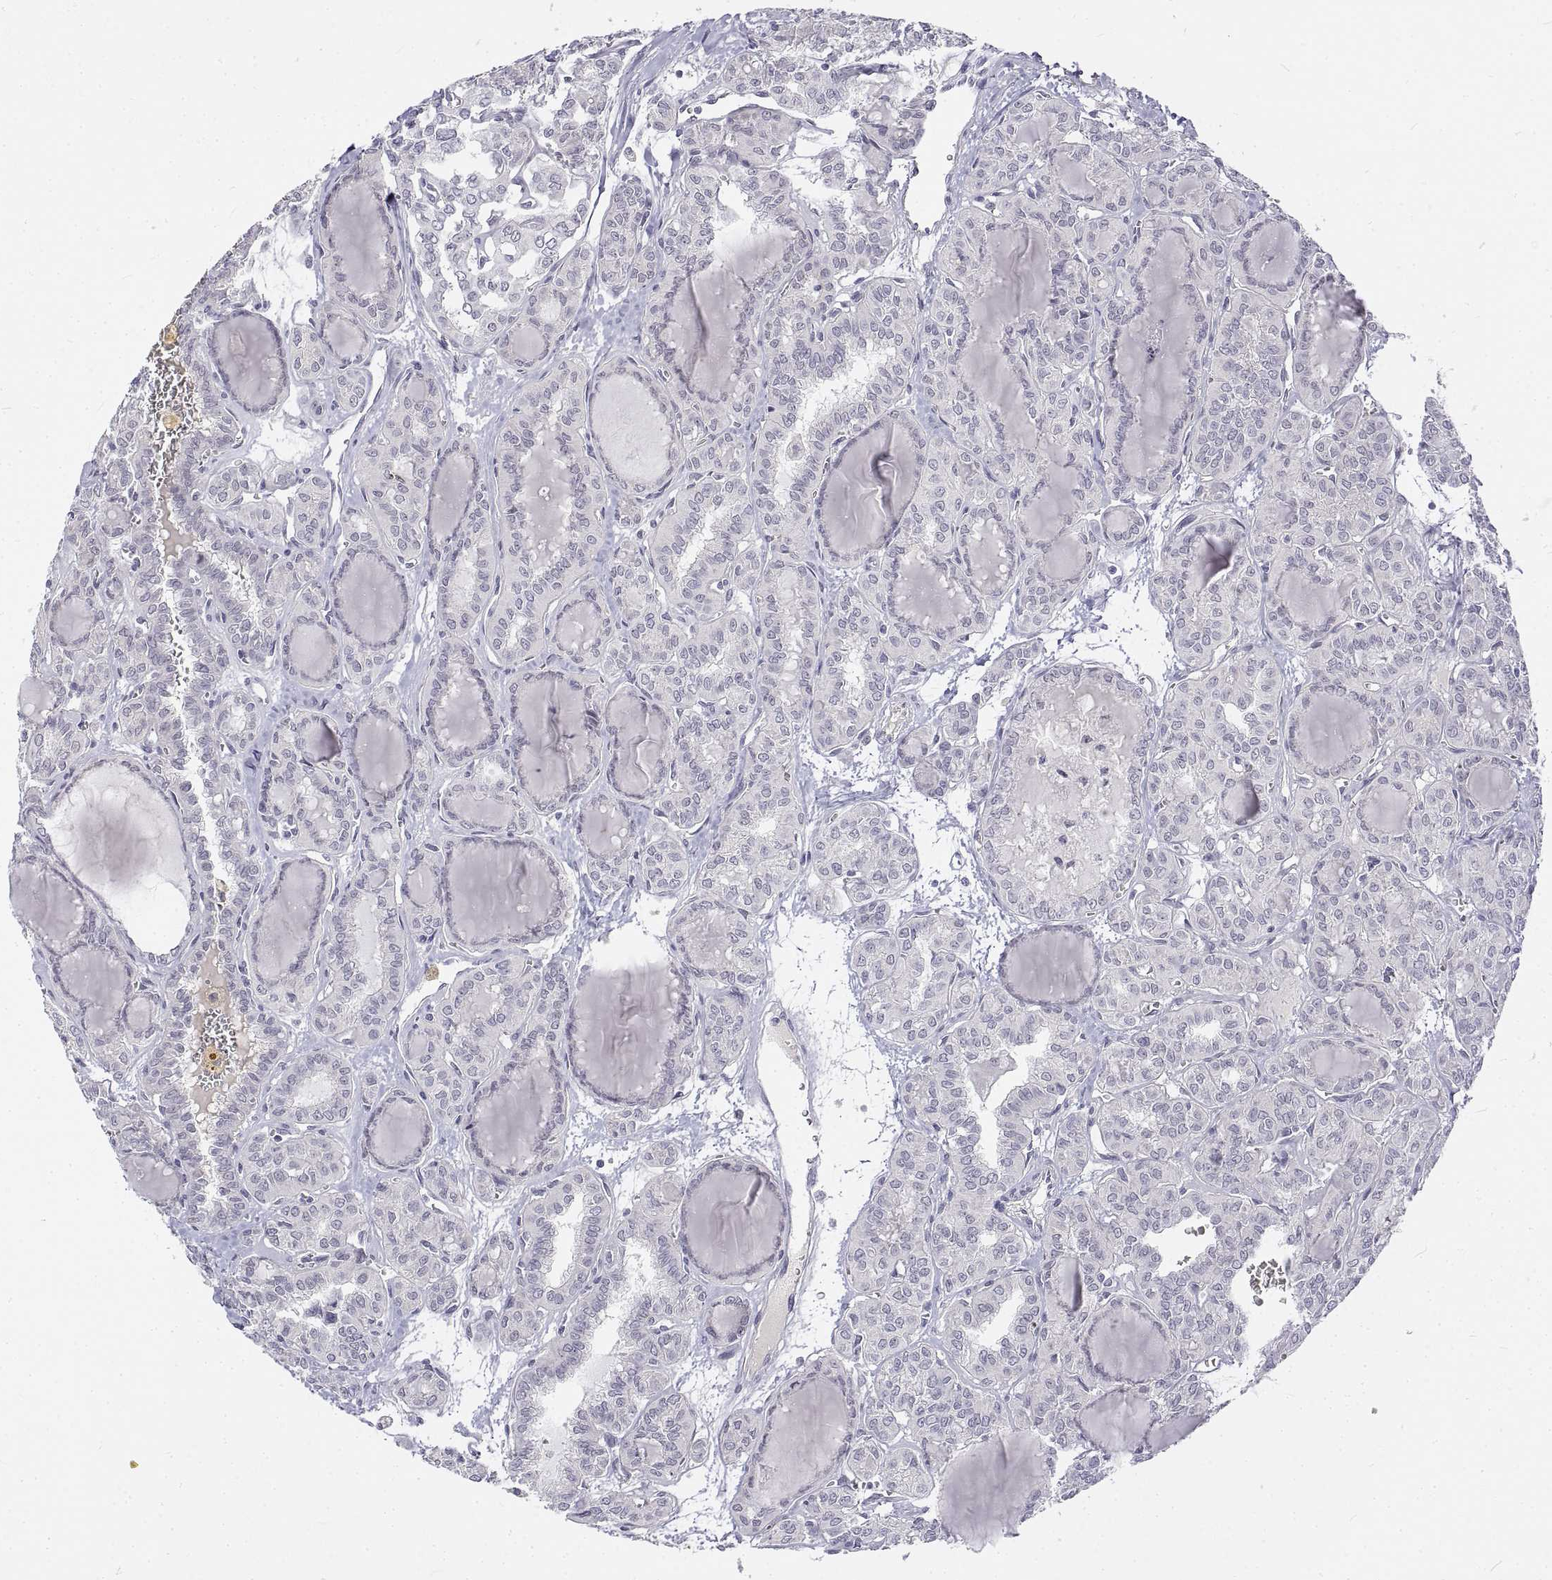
{"staining": {"intensity": "negative", "quantity": "none", "location": "none"}, "tissue": "thyroid cancer", "cell_type": "Tumor cells", "image_type": "cancer", "snomed": [{"axis": "morphology", "description": "Papillary adenocarcinoma, NOS"}, {"axis": "topography", "description": "Thyroid gland"}], "caption": "DAB immunohistochemical staining of papillary adenocarcinoma (thyroid) shows no significant staining in tumor cells.", "gene": "ANO2", "patient": {"sex": "female", "age": 41}}